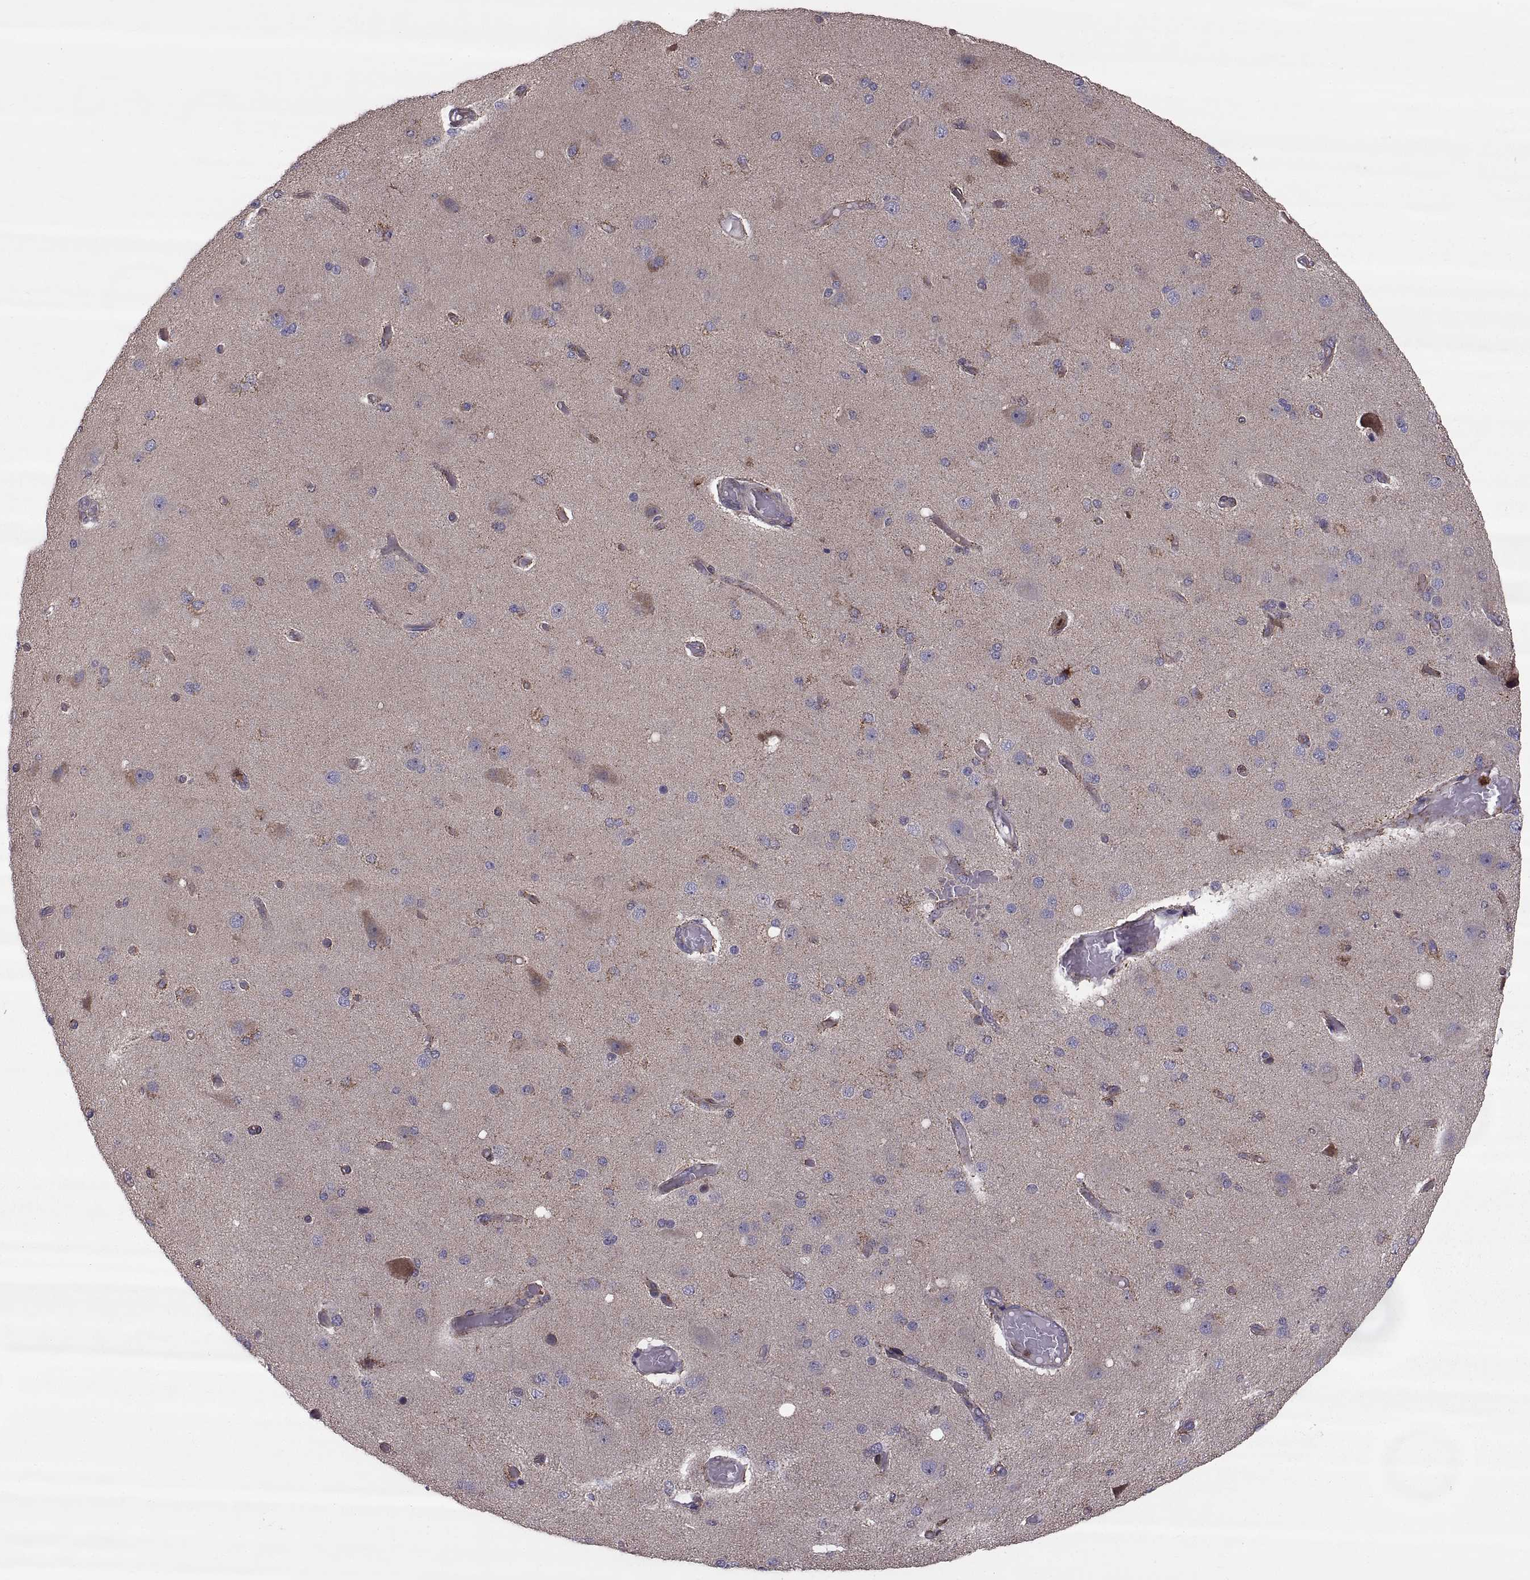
{"staining": {"intensity": "negative", "quantity": "none", "location": "none"}, "tissue": "cerebral cortex", "cell_type": "Endothelial cells", "image_type": "normal", "snomed": [{"axis": "morphology", "description": "Normal tissue, NOS"}, {"axis": "morphology", "description": "Glioma, malignant, High grade"}, {"axis": "topography", "description": "Cerebral cortex"}], "caption": "Immunohistochemistry (IHC) image of benign cerebral cortex: human cerebral cortex stained with DAB (3,3'-diaminobenzidine) demonstrates no significant protein expression in endothelial cells. (DAB (3,3'-diaminobenzidine) immunohistochemistry (IHC) visualized using brightfield microscopy, high magnification).", "gene": "TESC", "patient": {"sex": "male", "age": 77}}